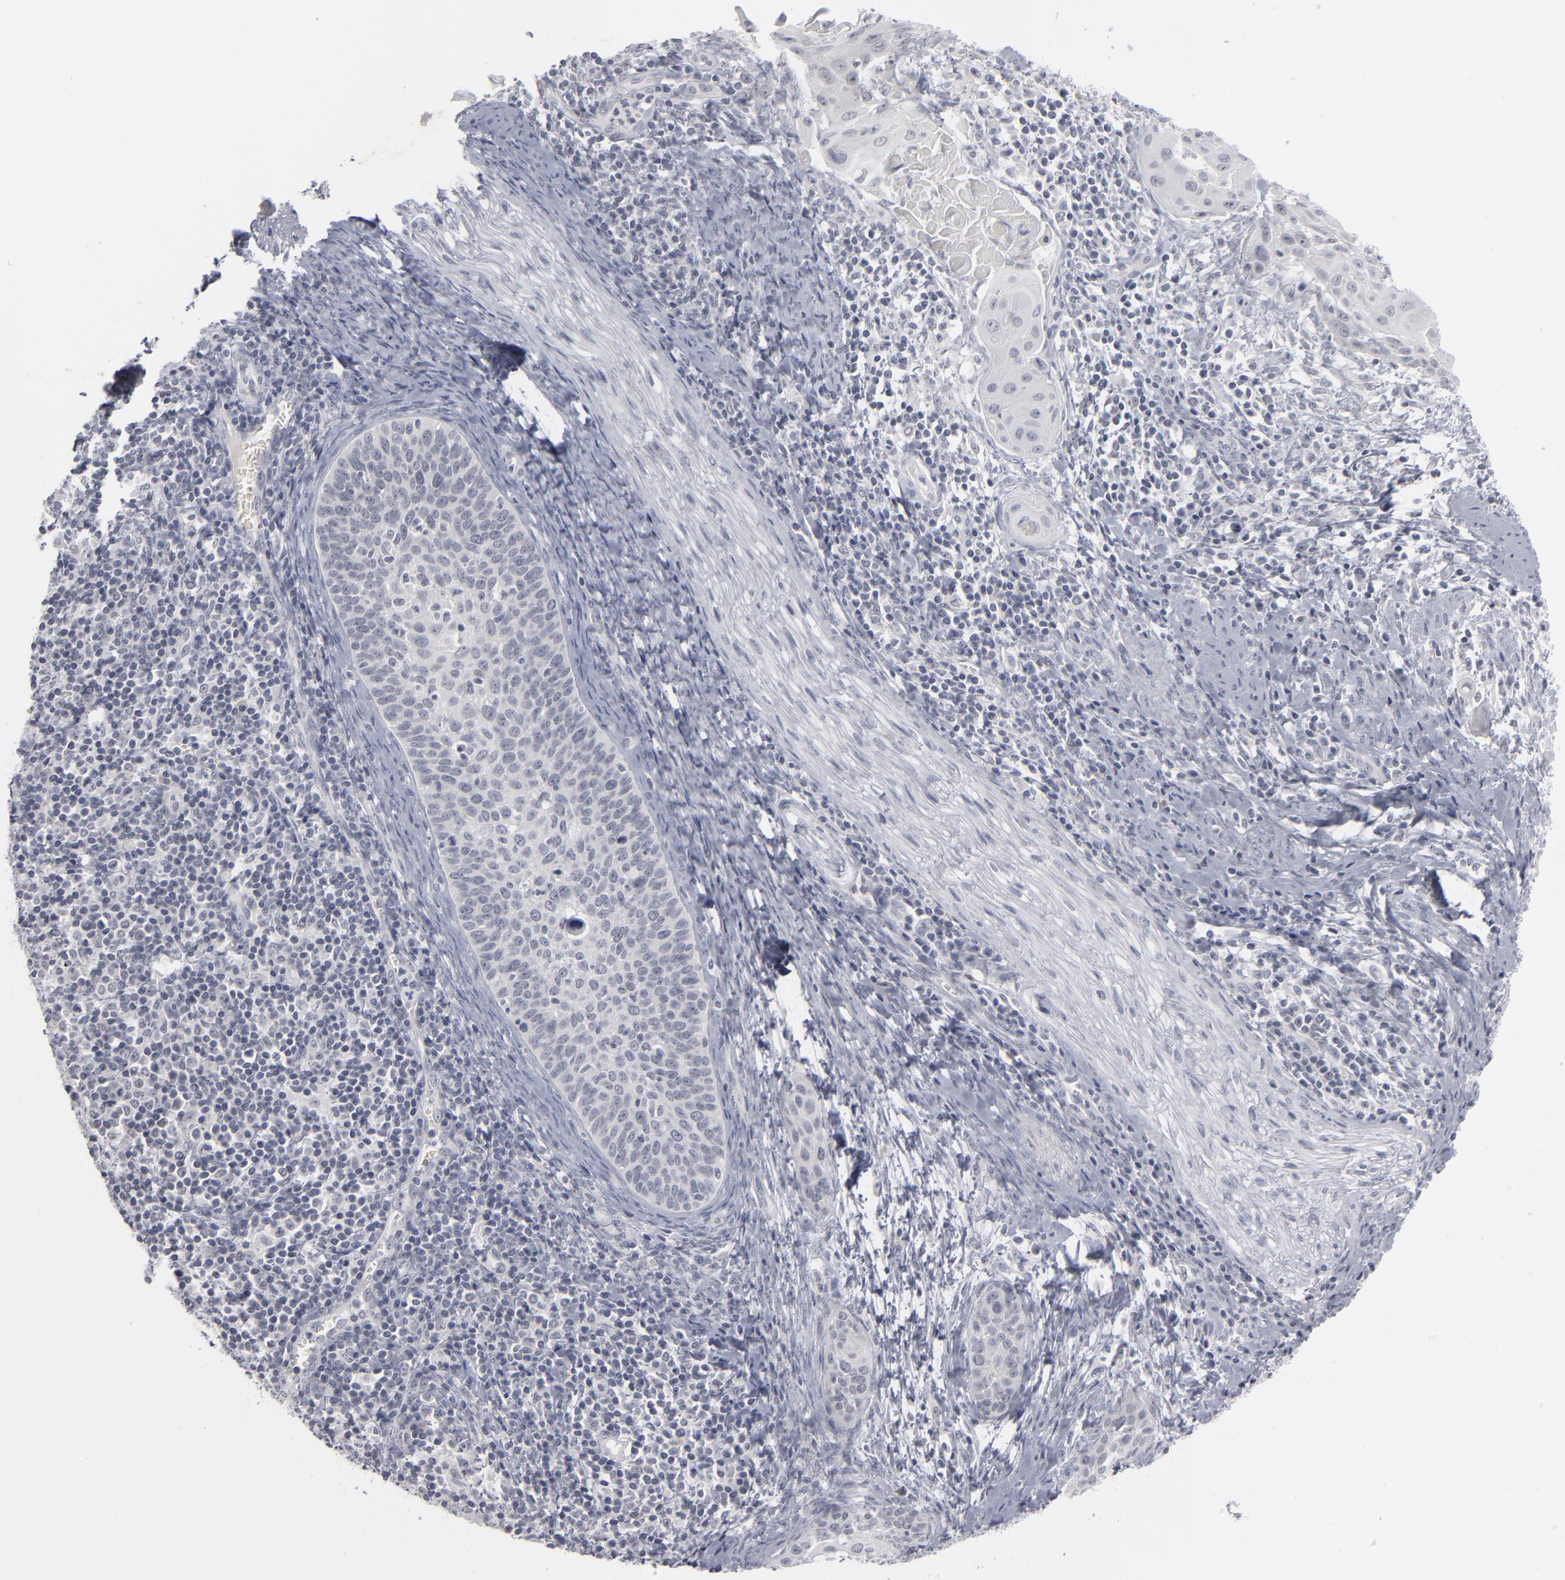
{"staining": {"intensity": "negative", "quantity": "none", "location": "none"}, "tissue": "cervical cancer", "cell_type": "Tumor cells", "image_type": "cancer", "snomed": [{"axis": "morphology", "description": "Squamous cell carcinoma, NOS"}, {"axis": "topography", "description": "Cervix"}], "caption": "Cervical cancer was stained to show a protein in brown. There is no significant positivity in tumor cells.", "gene": "KIAA1210", "patient": {"sex": "female", "age": 33}}